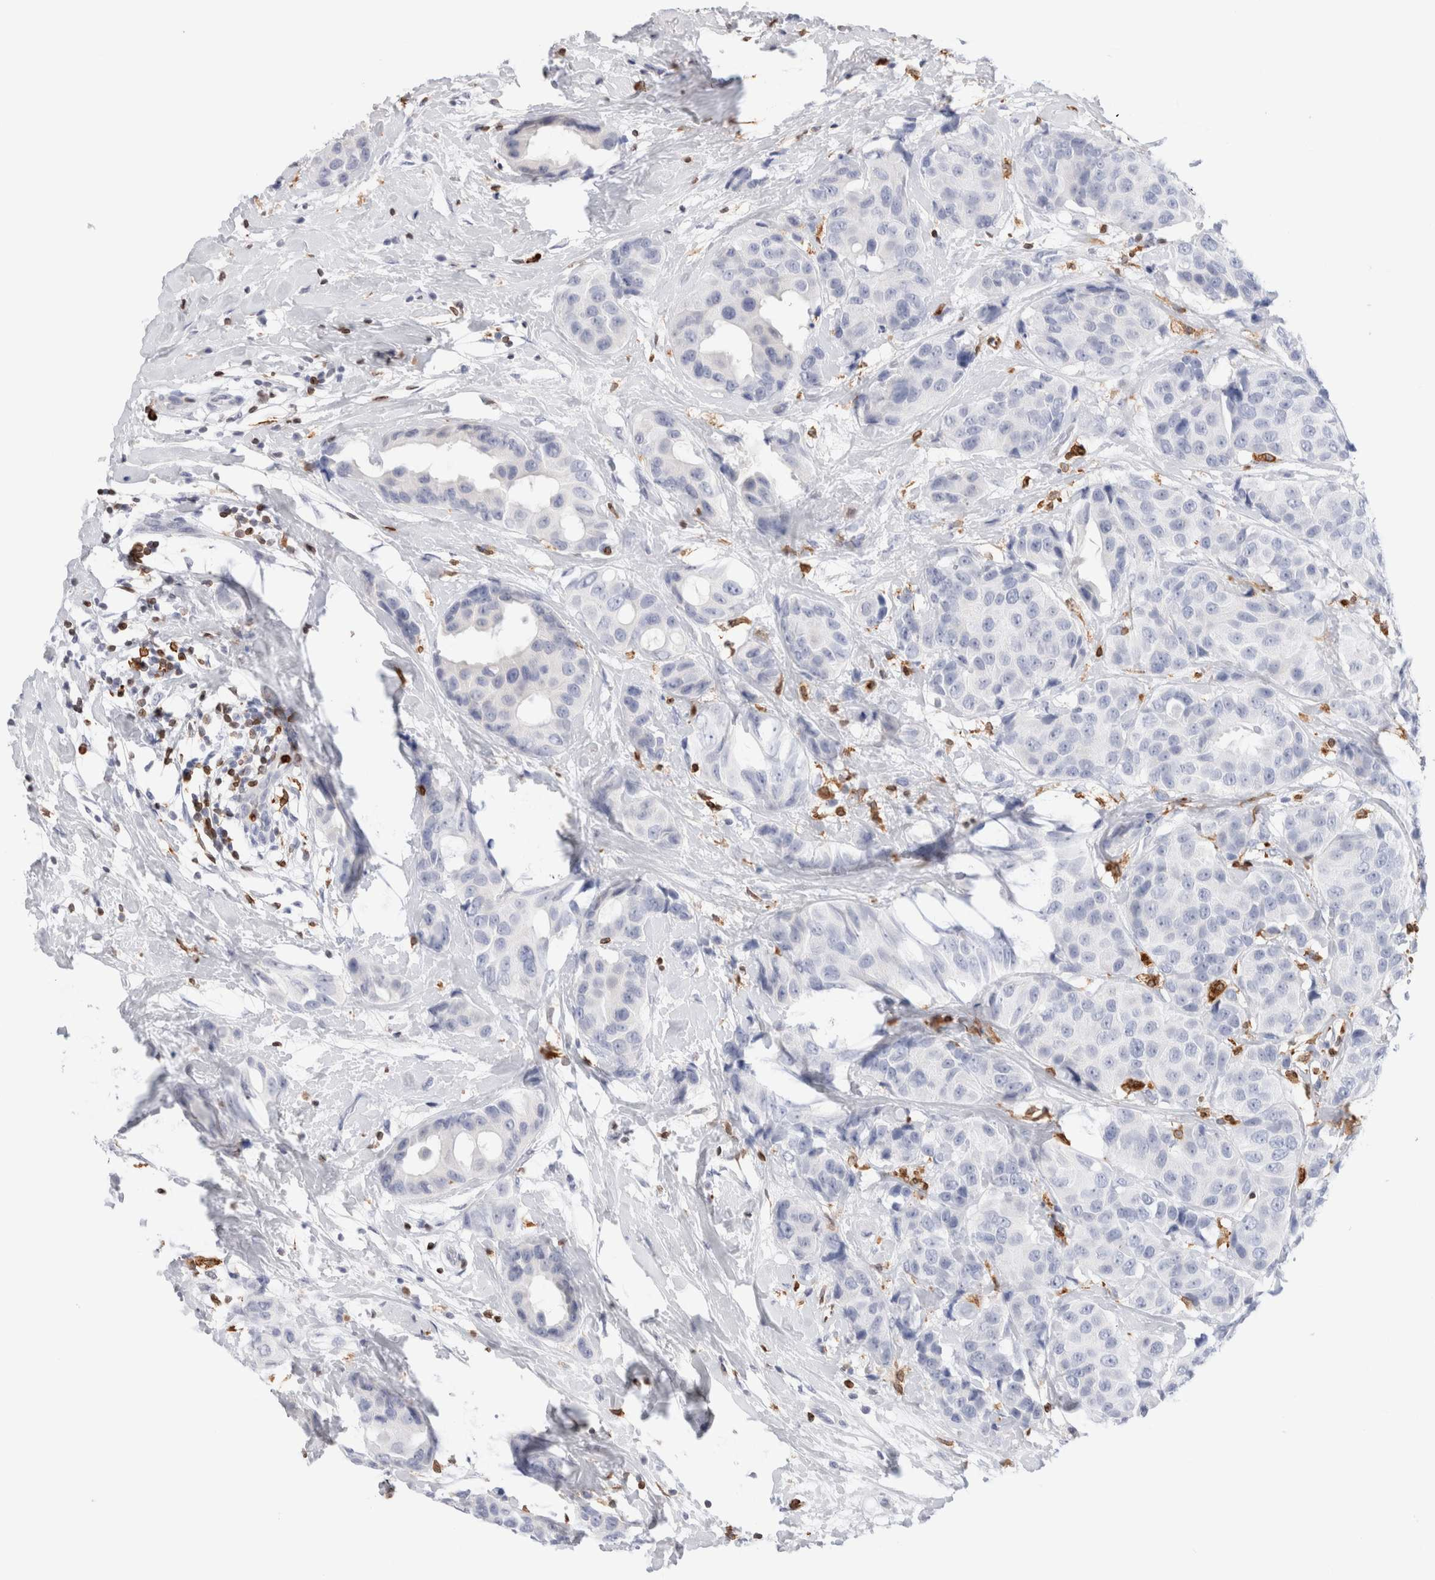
{"staining": {"intensity": "negative", "quantity": "none", "location": "none"}, "tissue": "breast cancer", "cell_type": "Tumor cells", "image_type": "cancer", "snomed": [{"axis": "morphology", "description": "Normal tissue, NOS"}, {"axis": "morphology", "description": "Duct carcinoma"}, {"axis": "topography", "description": "Breast"}], "caption": "Micrograph shows no protein positivity in tumor cells of breast intraductal carcinoma tissue.", "gene": "ALOX5AP", "patient": {"sex": "female", "age": 39}}